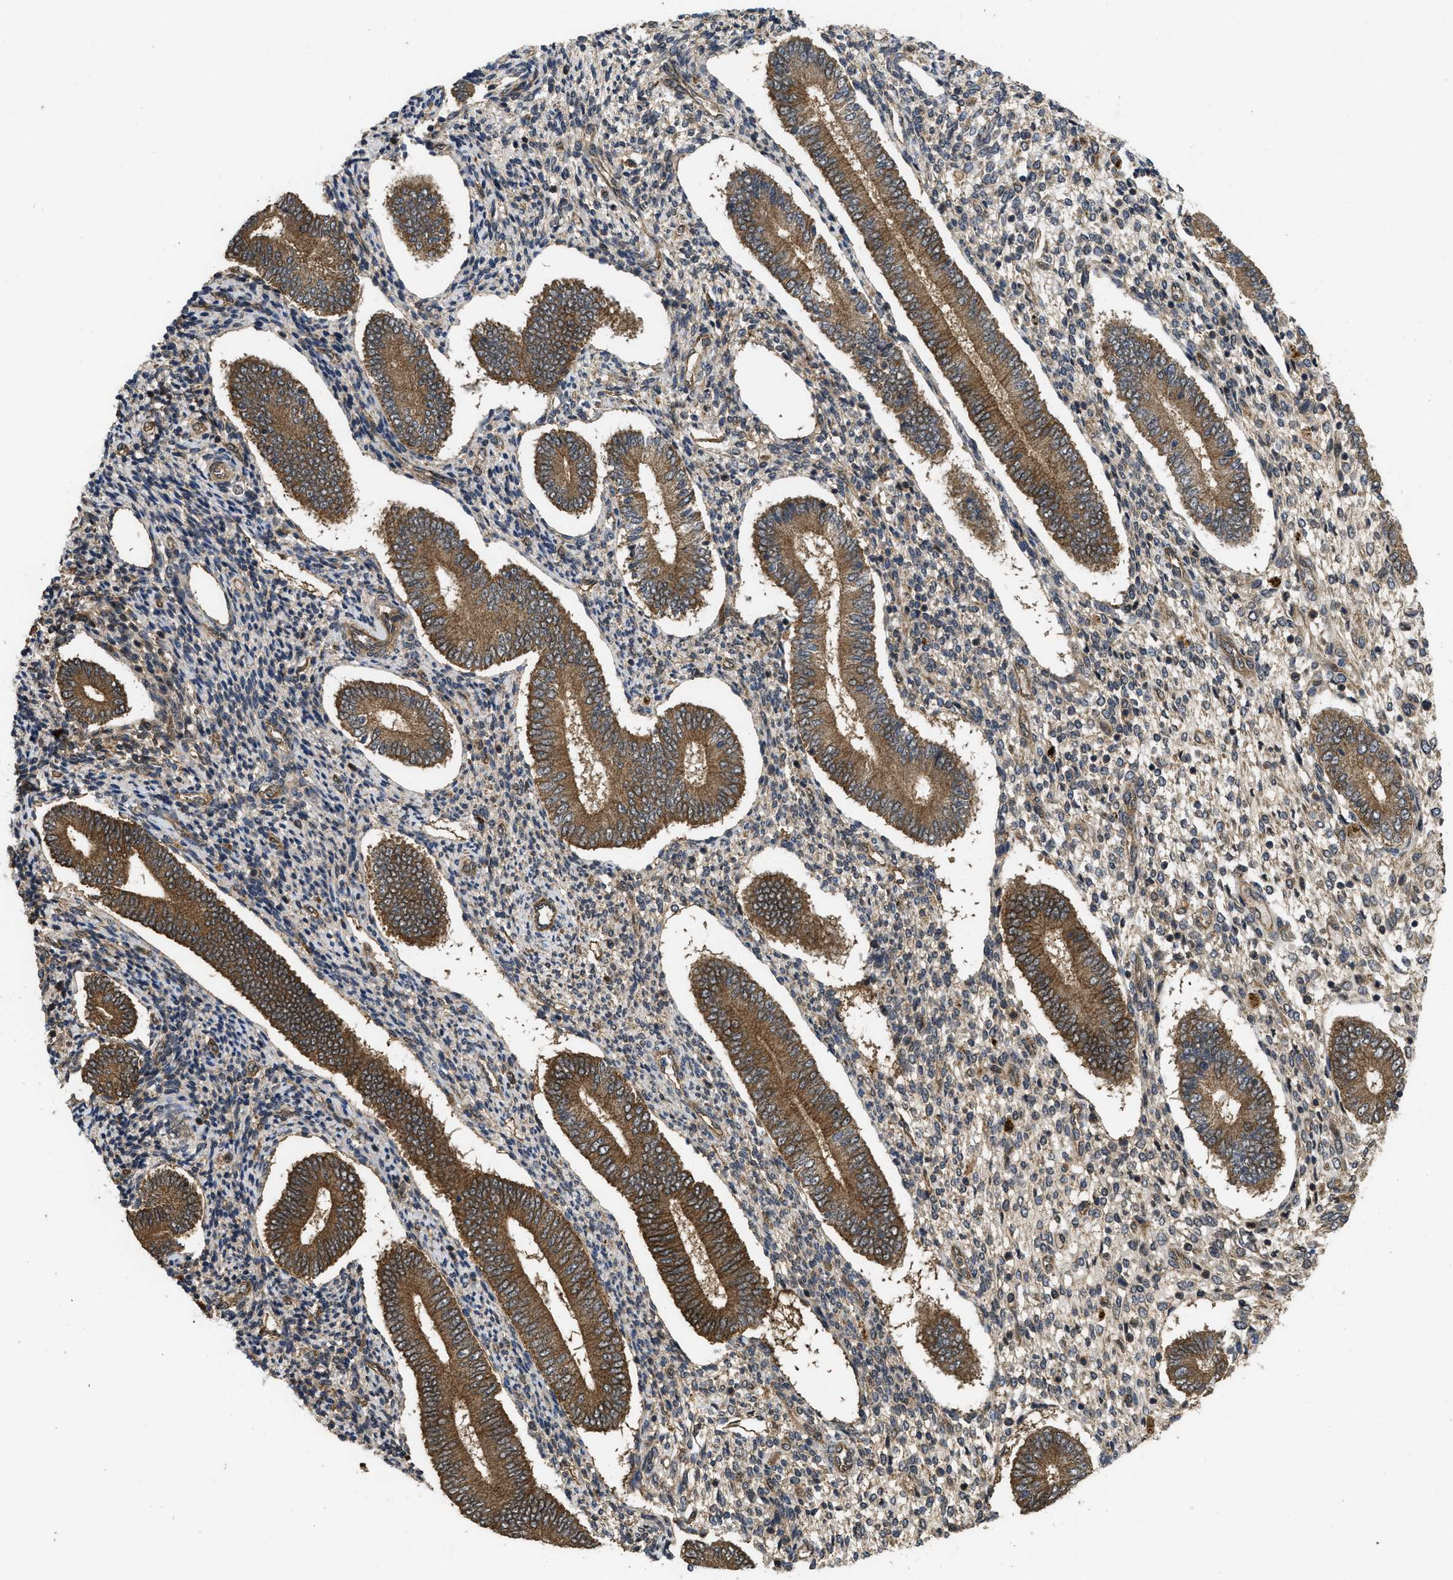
{"staining": {"intensity": "moderate", "quantity": "25%-75%", "location": "cytoplasmic/membranous"}, "tissue": "endometrium", "cell_type": "Cells in endometrial stroma", "image_type": "normal", "snomed": [{"axis": "morphology", "description": "Normal tissue, NOS"}, {"axis": "topography", "description": "Endometrium"}], "caption": "Immunohistochemical staining of normal endometrium shows medium levels of moderate cytoplasmic/membranous expression in about 25%-75% of cells in endometrial stroma. The protein is shown in brown color, while the nuclei are stained blue.", "gene": "FZD6", "patient": {"sex": "female", "age": 42}}